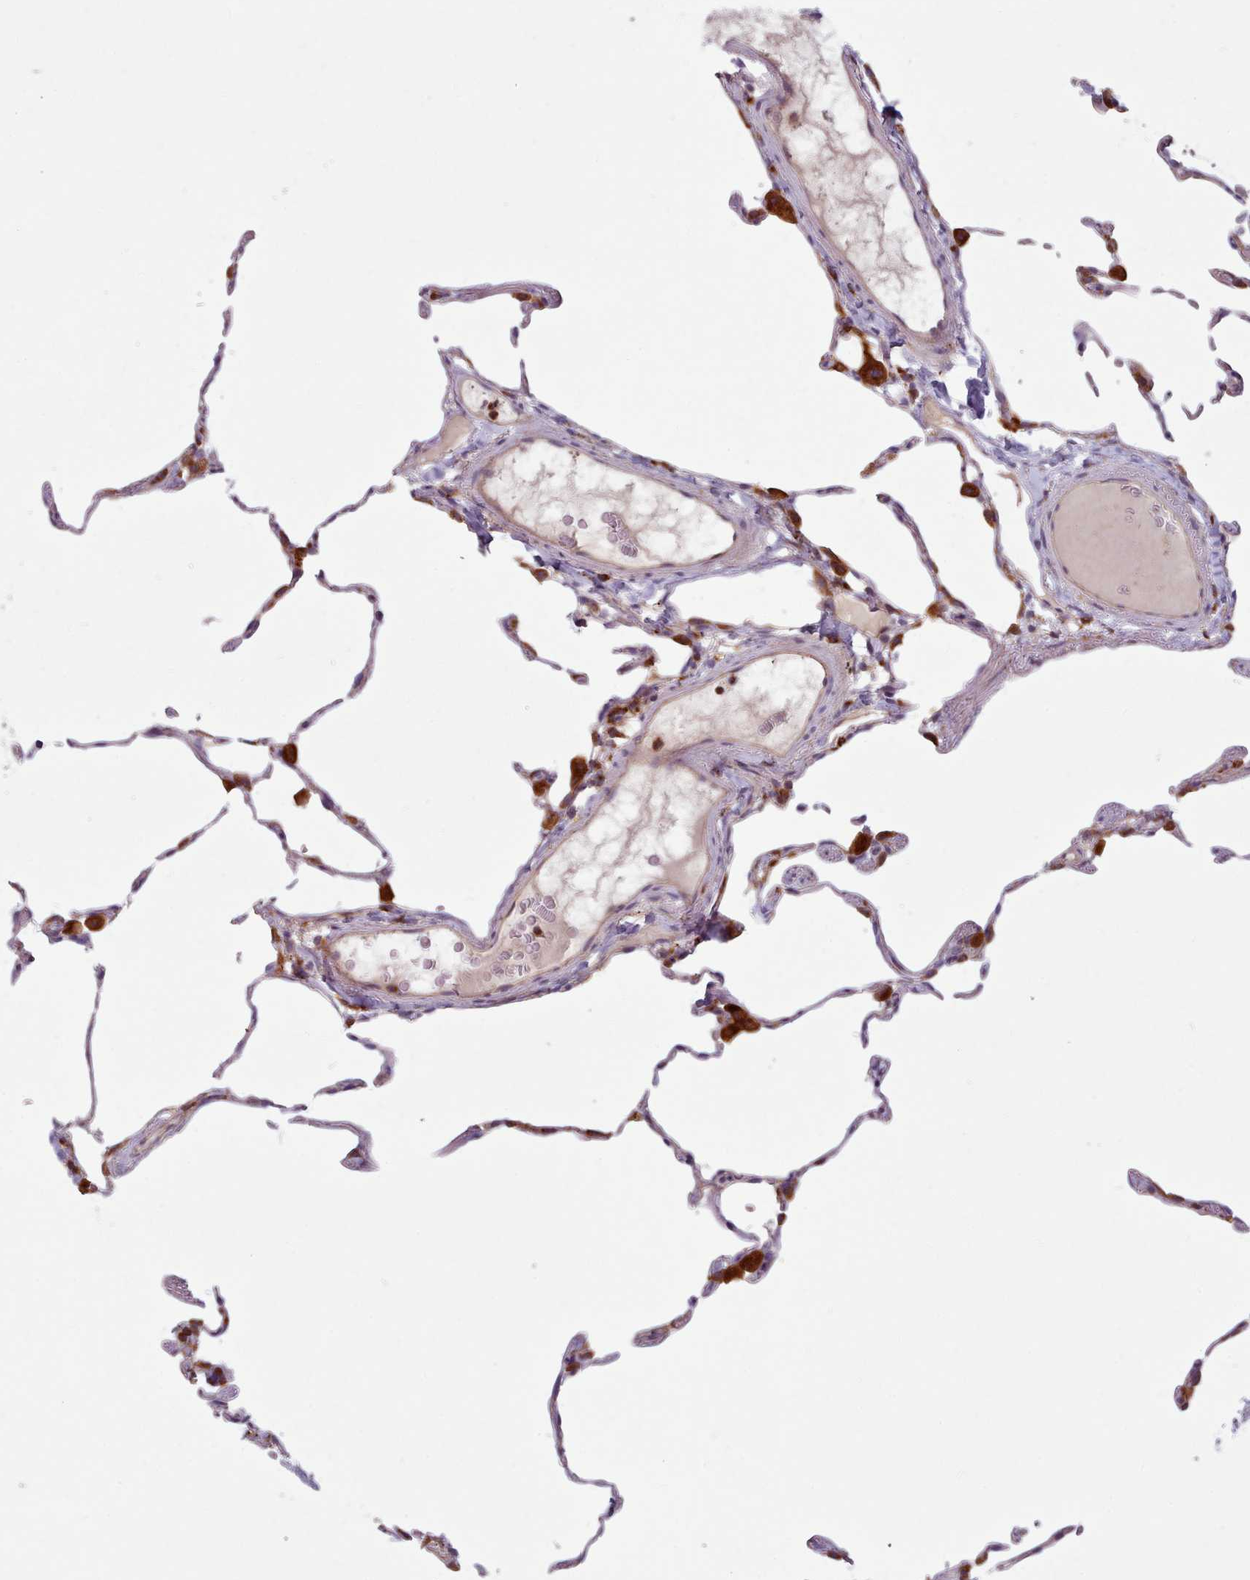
{"staining": {"intensity": "negative", "quantity": "none", "location": "none"}, "tissue": "lung", "cell_type": "Alveolar cells", "image_type": "normal", "snomed": [{"axis": "morphology", "description": "Normal tissue, NOS"}, {"axis": "topography", "description": "Lung"}], "caption": "Immunohistochemical staining of unremarkable lung shows no significant positivity in alveolar cells.", "gene": "CRYBG1", "patient": {"sex": "female", "age": 57}}